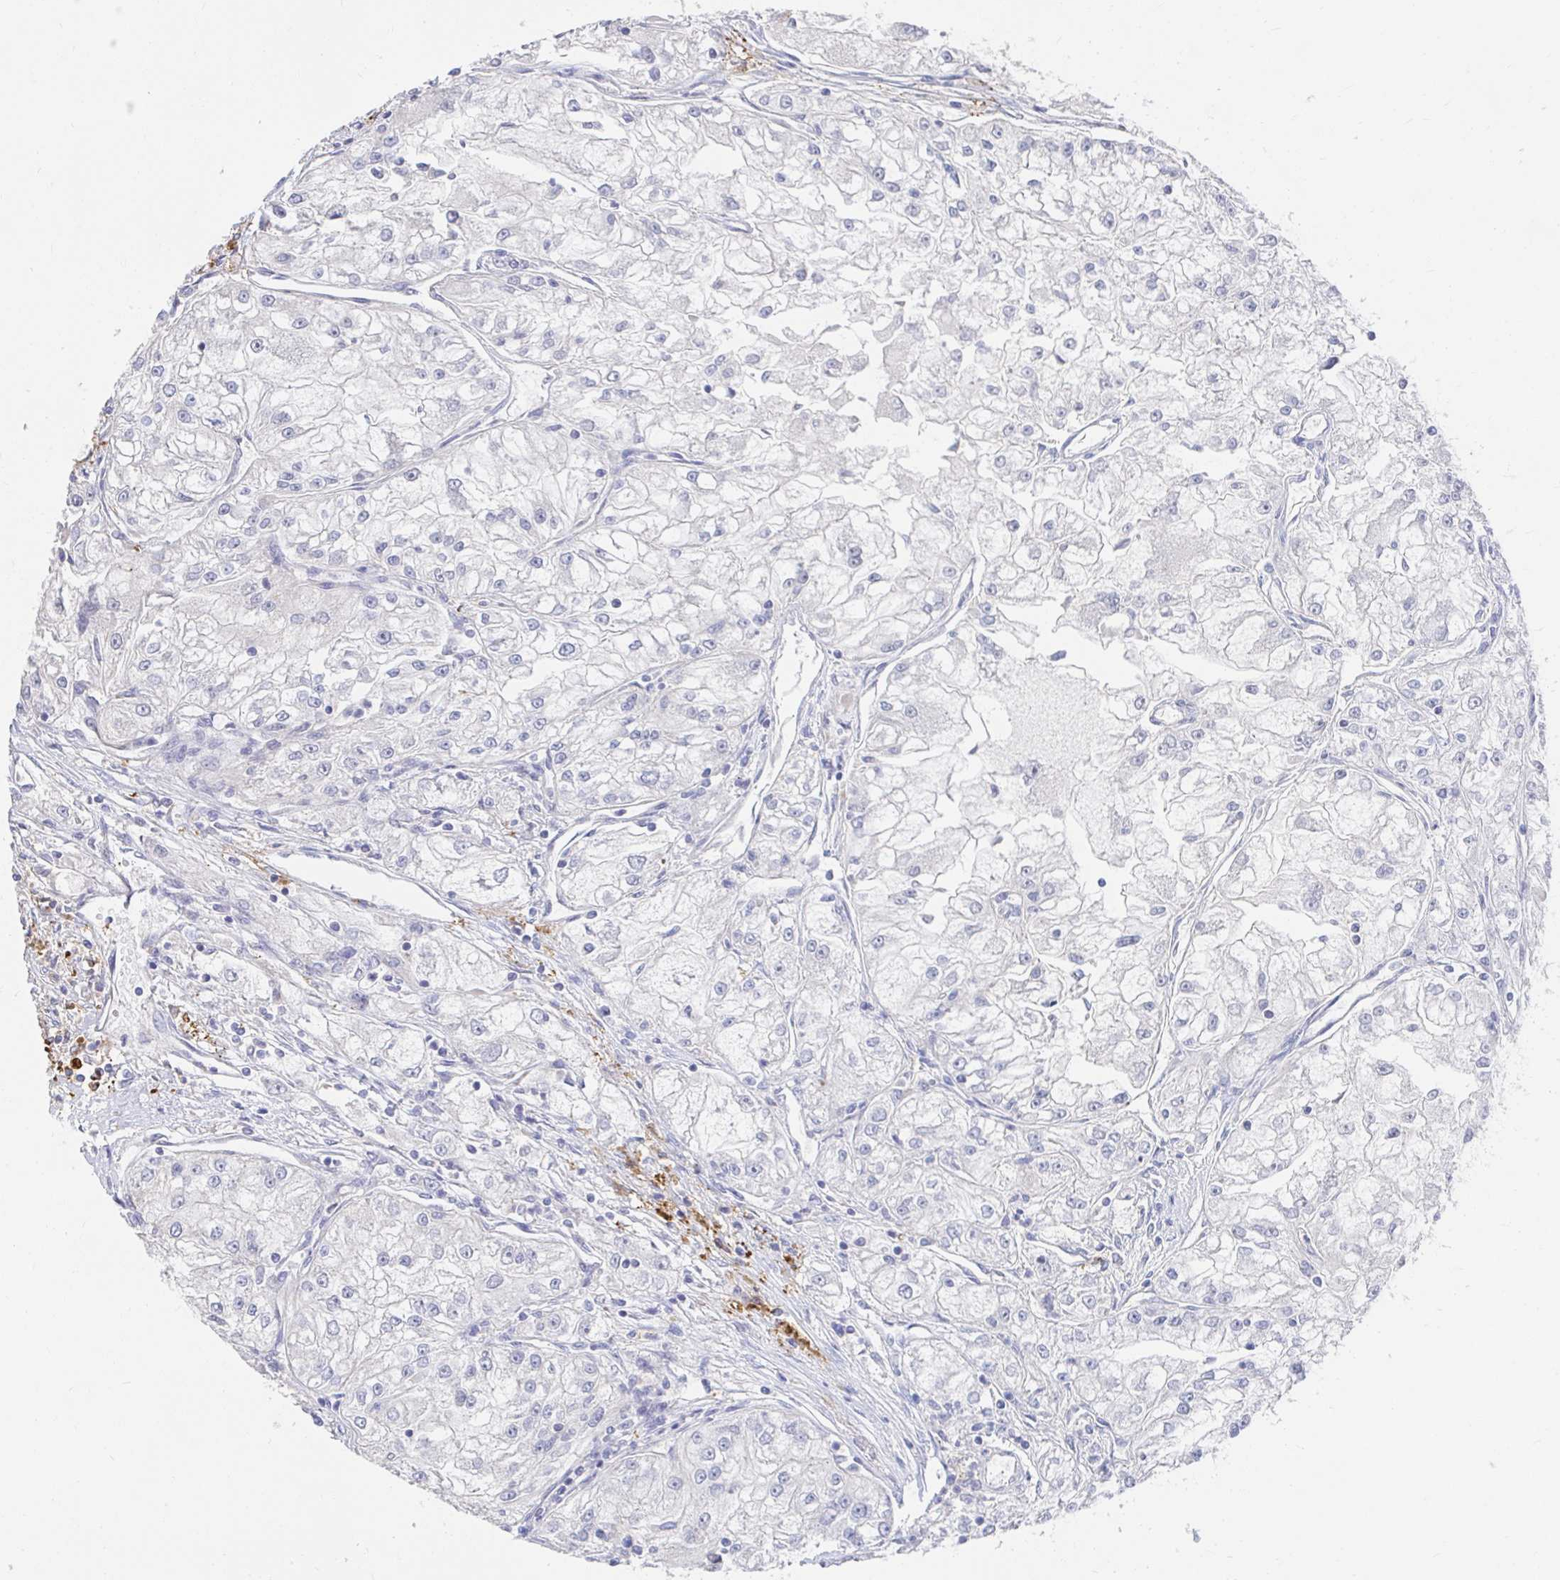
{"staining": {"intensity": "negative", "quantity": "none", "location": "none"}, "tissue": "renal cancer", "cell_type": "Tumor cells", "image_type": "cancer", "snomed": [{"axis": "morphology", "description": "Adenocarcinoma, NOS"}, {"axis": "topography", "description": "Kidney"}], "caption": "IHC histopathology image of human renal cancer stained for a protein (brown), which demonstrates no staining in tumor cells.", "gene": "LAMC3", "patient": {"sex": "female", "age": 72}}